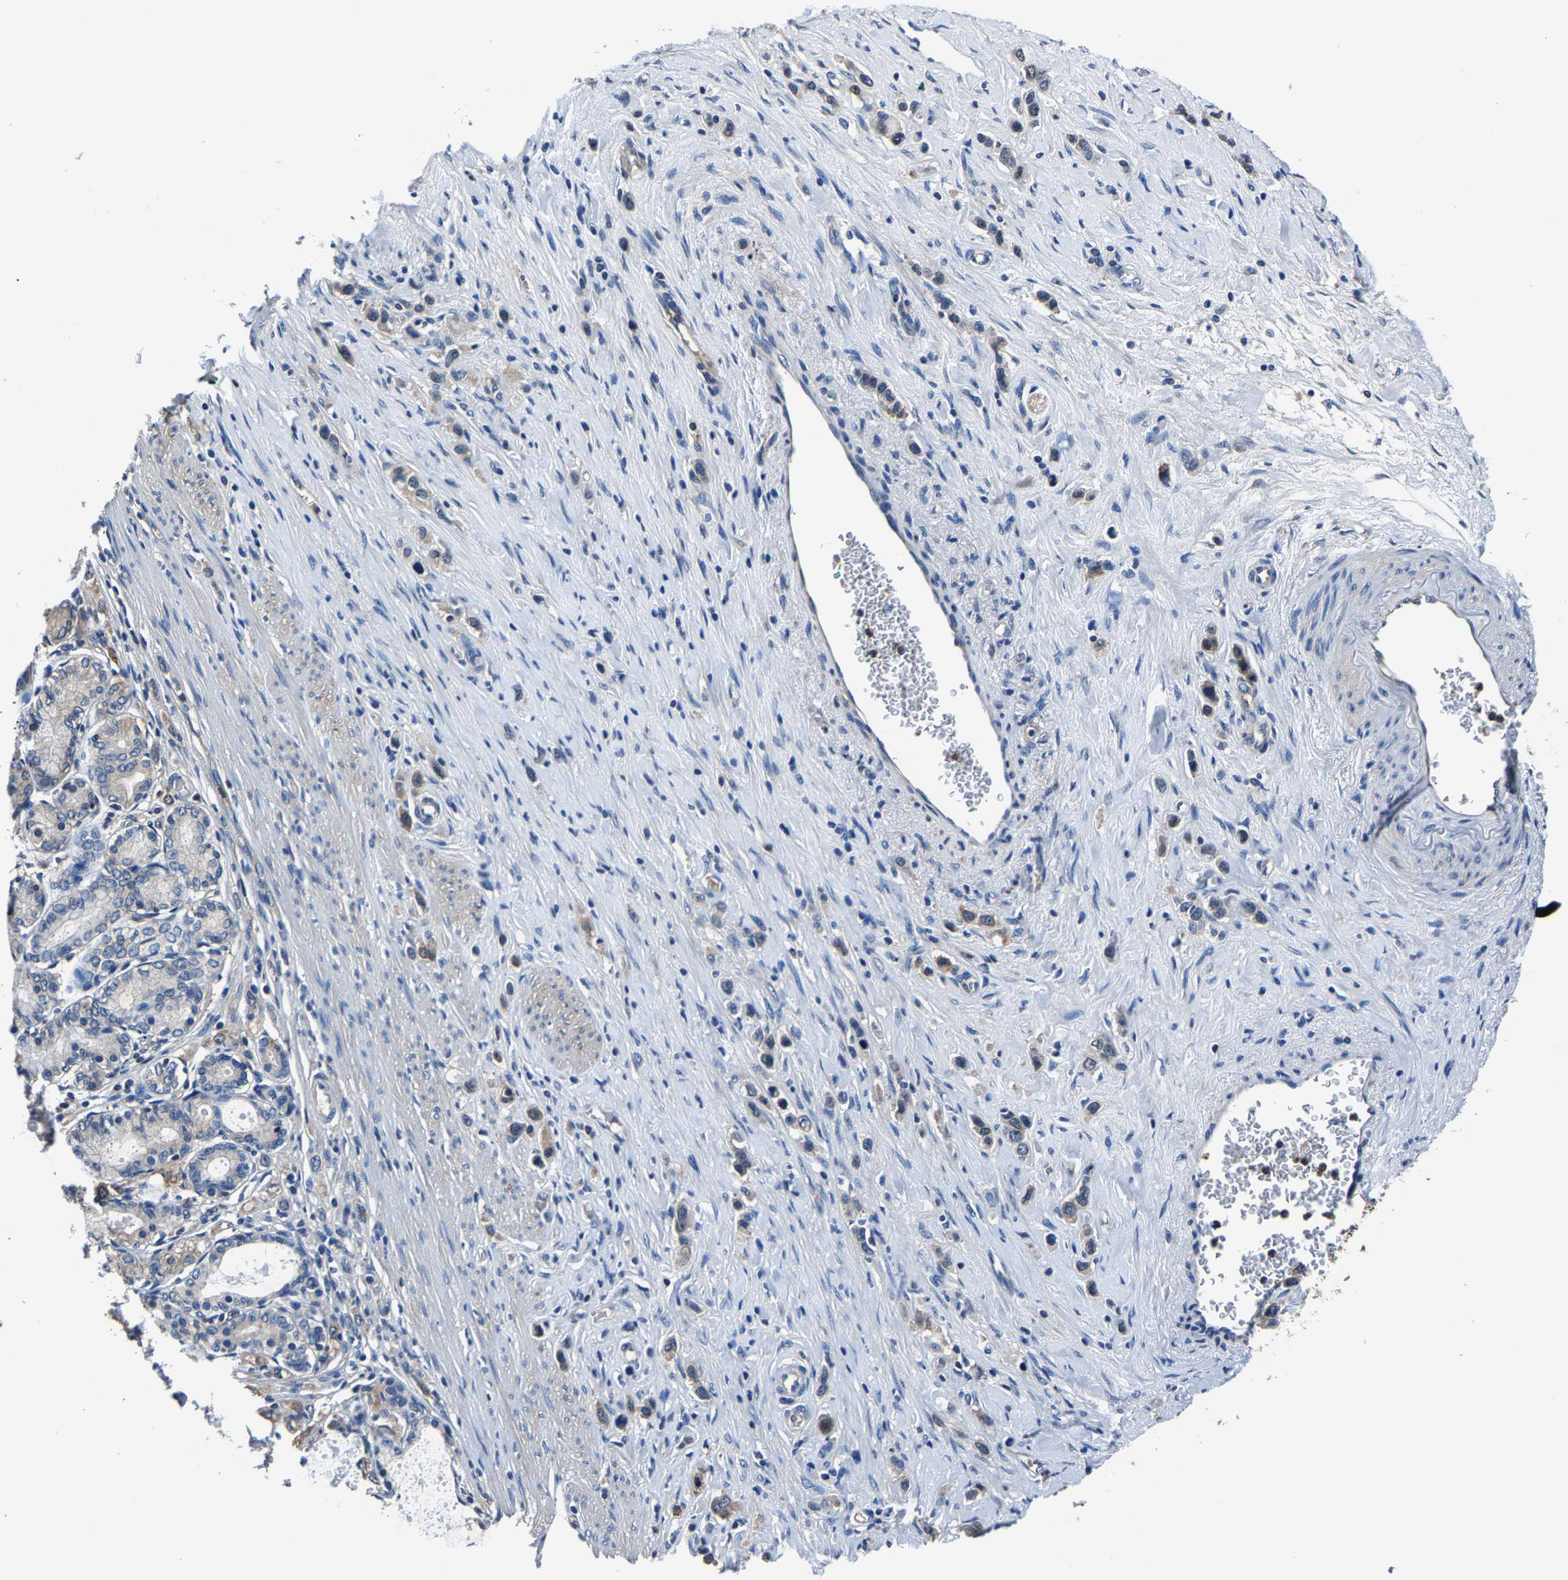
{"staining": {"intensity": "weak", "quantity": "25%-75%", "location": "cytoplasmic/membranous"}, "tissue": "stomach cancer", "cell_type": "Tumor cells", "image_type": "cancer", "snomed": [{"axis": "morphology", "description": "Adenocarcinoma, NOS"}, {"axis": "topography", "description": "Stomach"}], "caption": "Immunohistochemical staining of human adenocarcinoma (stomach) reveals weak cytoplasmic/membranous protein positivity in approximately 25%-75% of tumor cells. (Brightfield microscopy of DAB IHC at high magnification).", "gene": "ALDOB", "patient": {"sex": "female", "age": 65}}